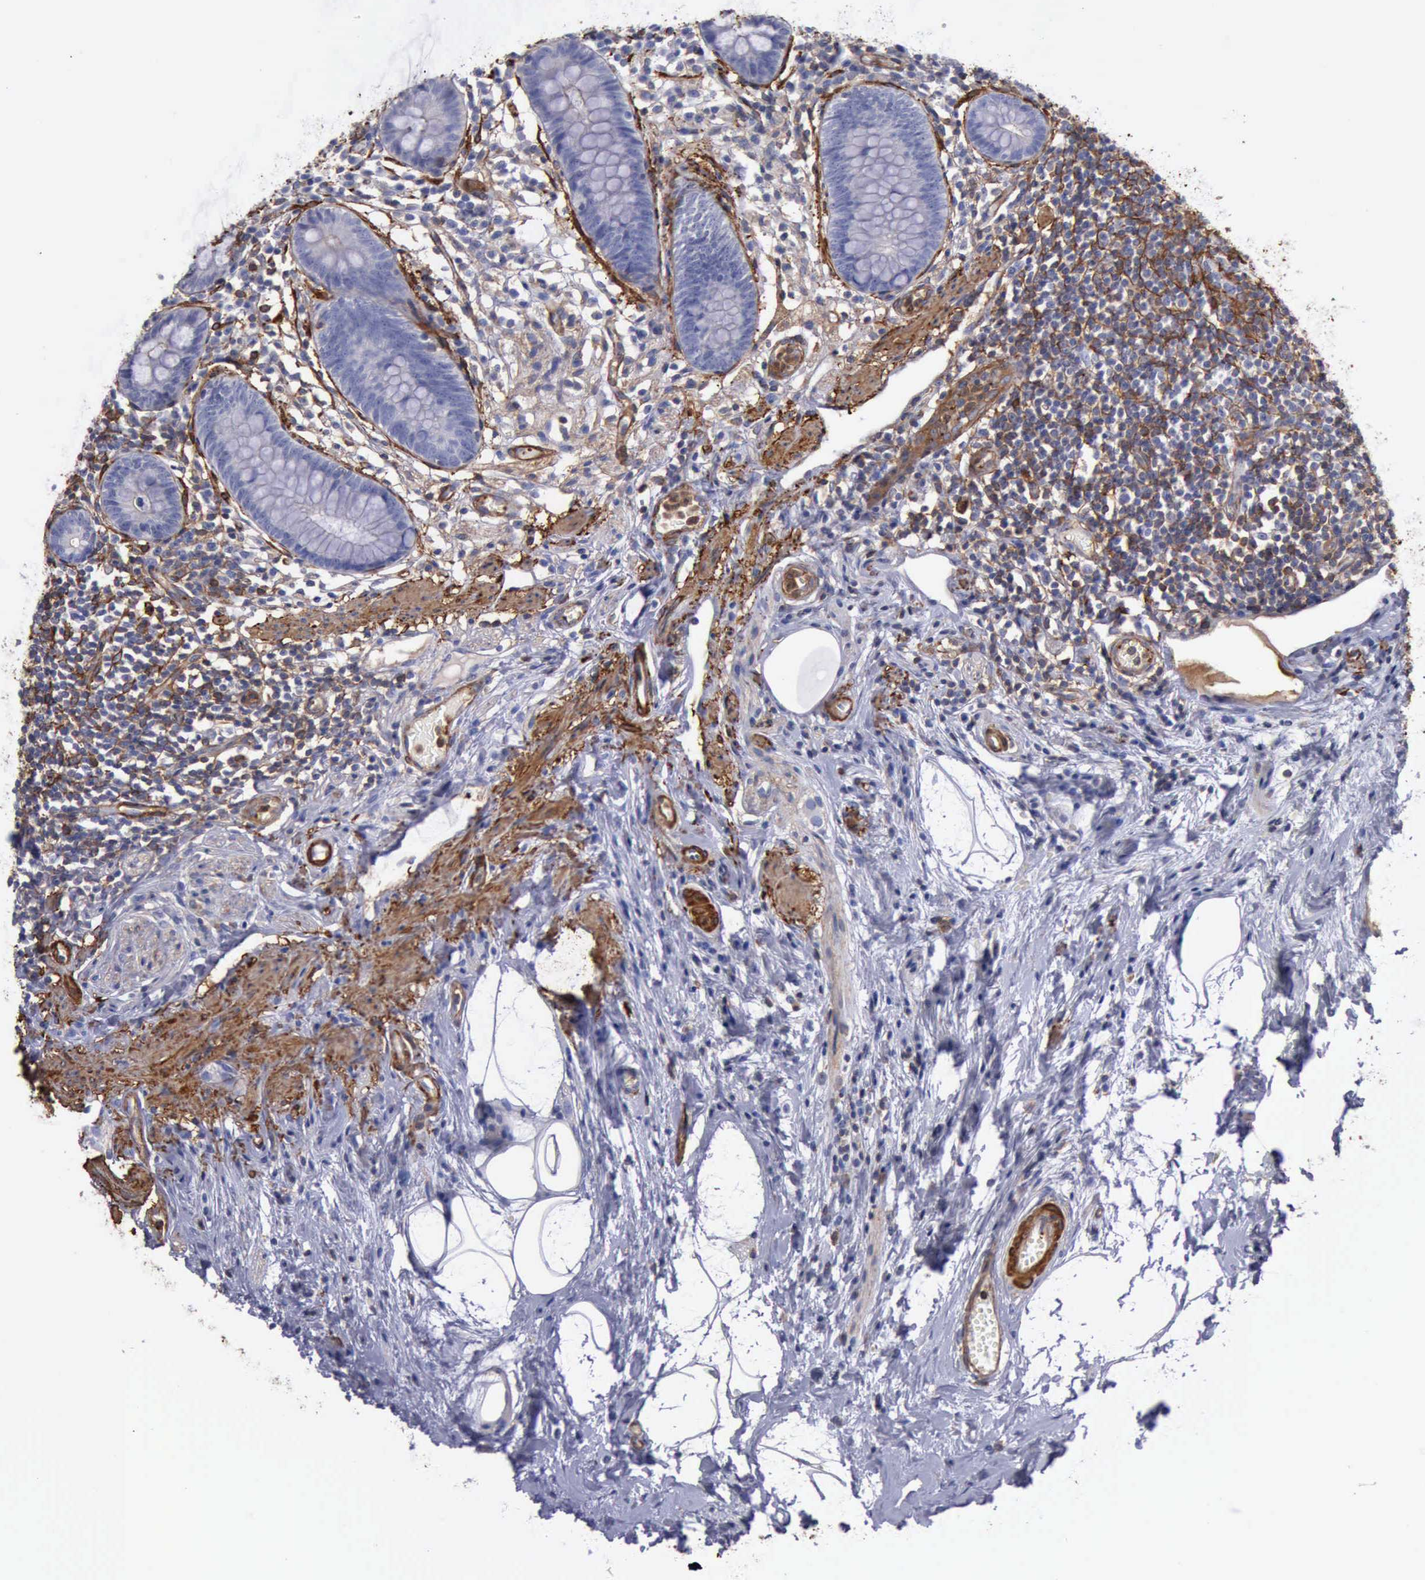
{"staining": {"intensity": "negative", "quantity": "none", "location": "none"}, "tissue": "appendix", "cell_type": "Glandular cells", "image_type": "normal", "snomed": [{"axis": "morphology", "description": "Normal tissue, NOS"}, {"axis": "topography", "description": "Appendix"}], "caption": "A photomicrograph of appendix stained for a protein displays no brown staining in glandular cells. The staining was performed using DAB (3,3'-diaminobenzidine) to visualize the protein expression in brown, while the nuclei were stained in blue with hematoxylin (Magnification: 20x).", "gene": "FLNA", "patient": {"sex": "male", "age": 38}}